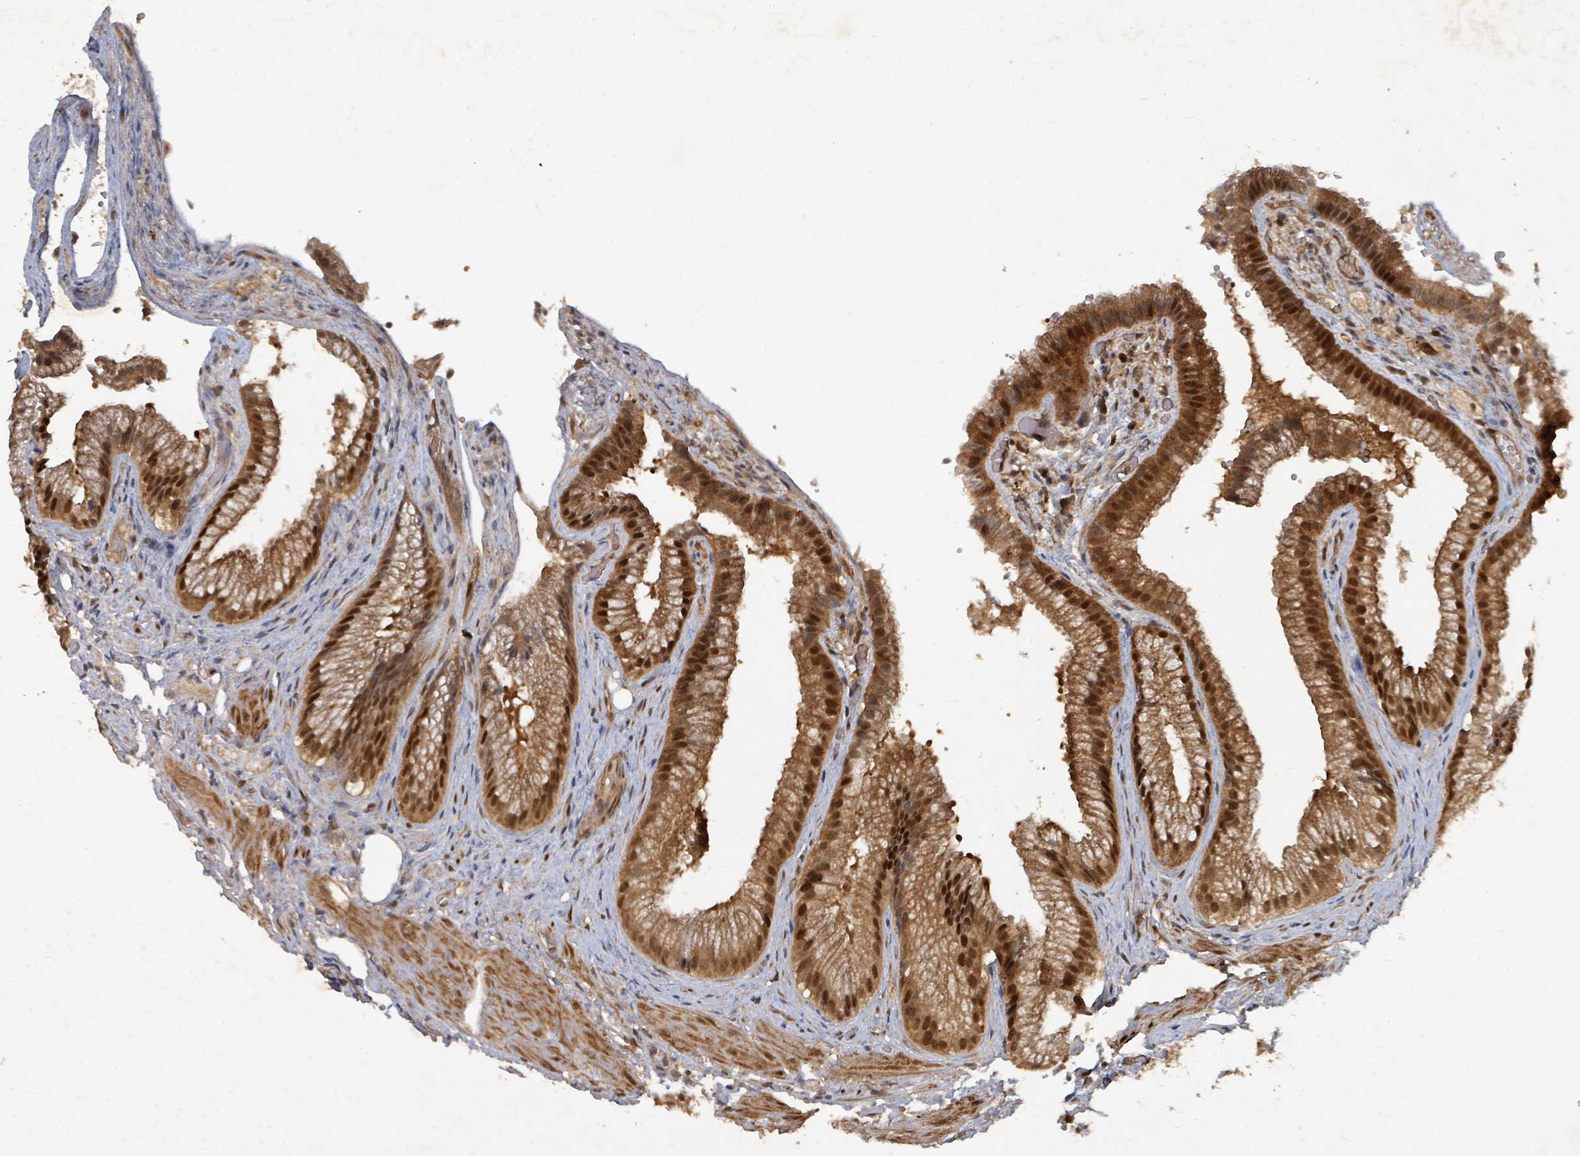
{"staining": {"intensity": "strong", "quantity": ">75%", "location": "cytoplasmic/membranous,nuclear"}, "tissue": "gallbladder", "cell_type": "Glandular cells", "image_type": "normal", "snomed": [{"axis": "morphology", "description": "Normal tissue, NOS"}, {"axis": "morphology", "description": "Inflammation, NOS"}, {"axis": "topography", "description": "Gallbladder"}], "caption": "Brown immunohistochemical staining in unremarkable gallbladder shows strong cytoplasmic/membranous,nuclear staining in about >75% of glandular cells.", "gene": "KDM4E", "patient": {"sex": "male", "age": 51}}